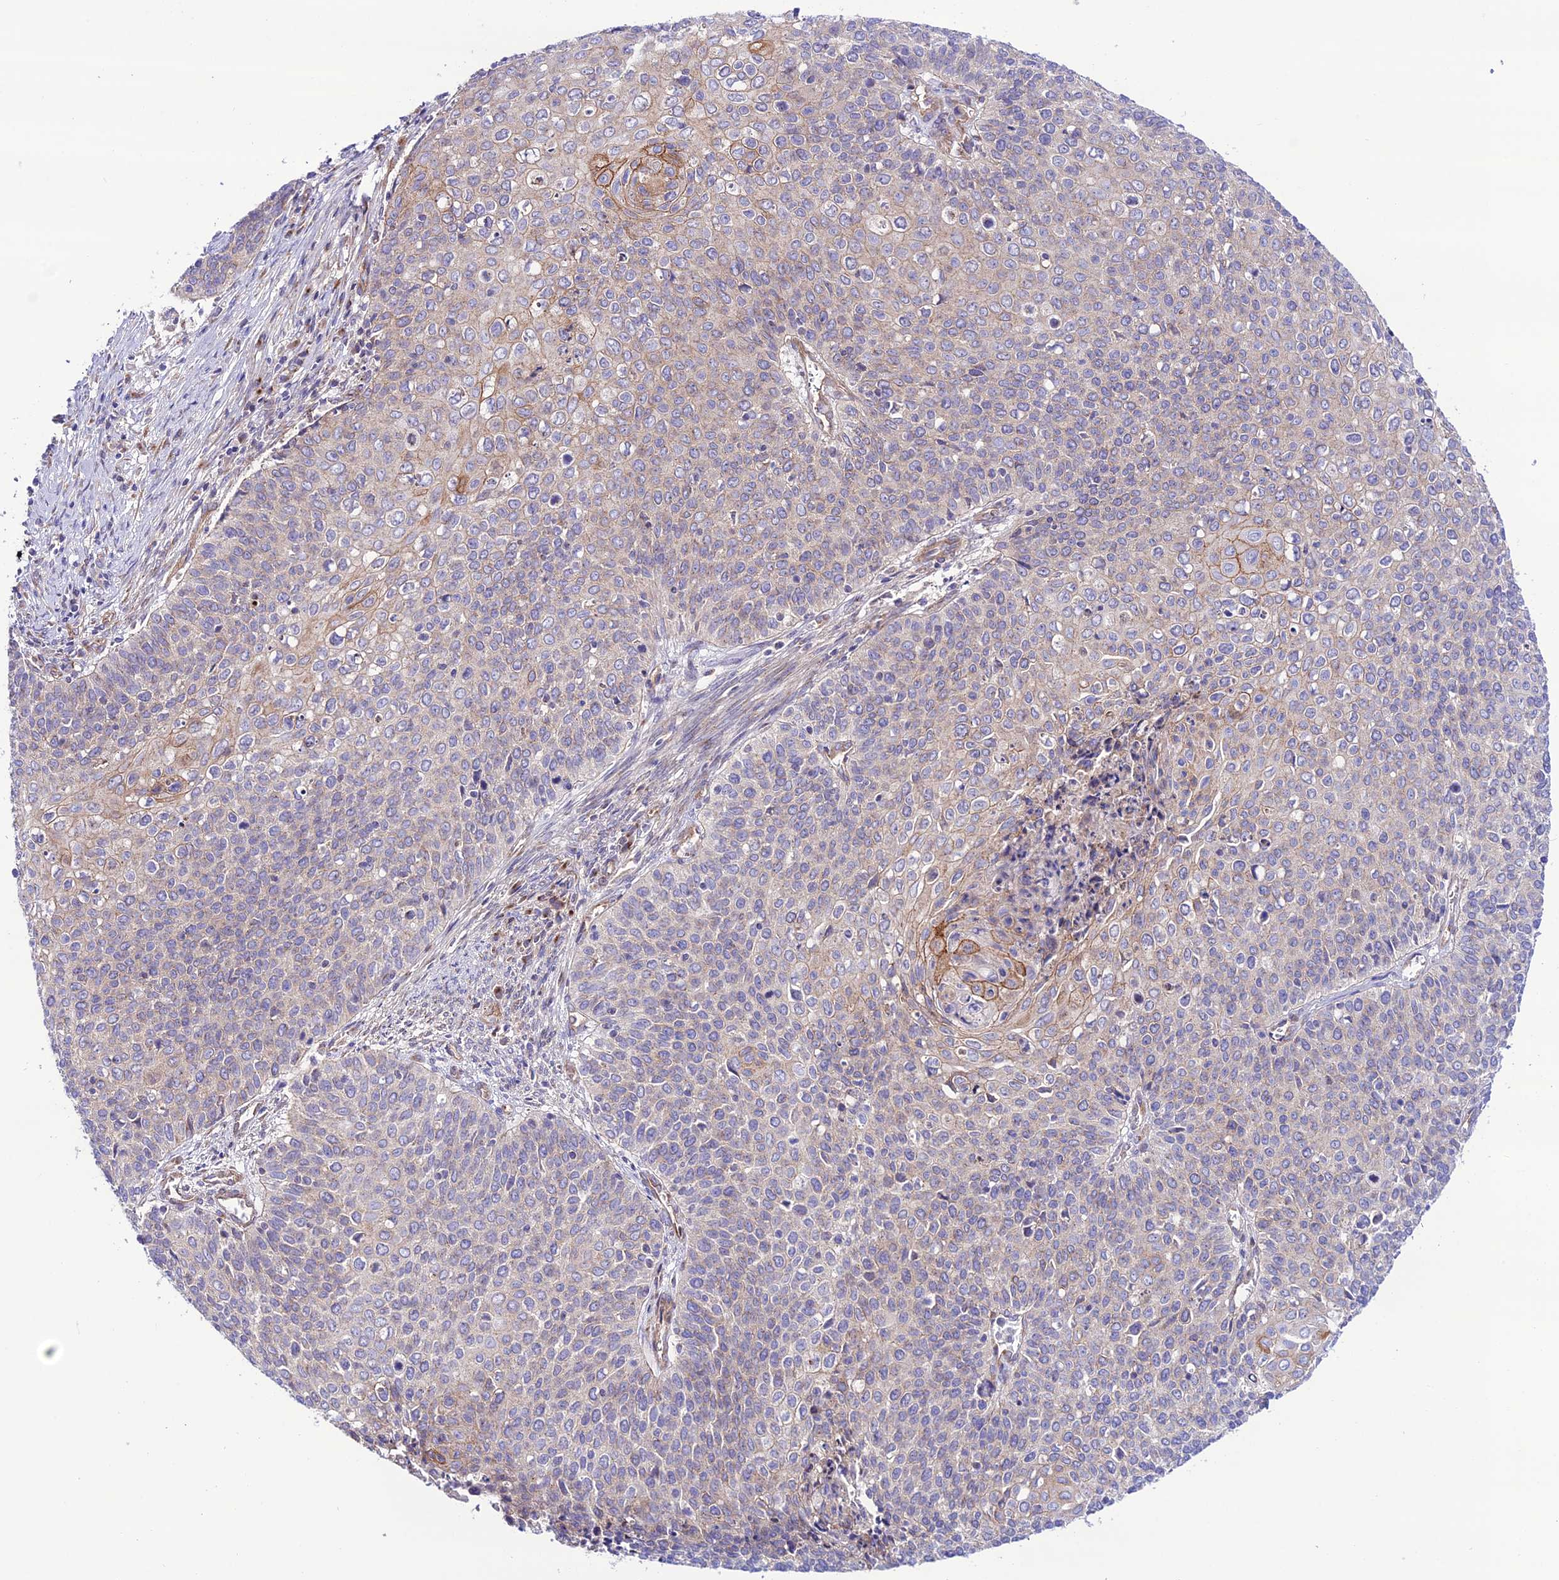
{"staining": {"intensity": "moderate", "quantity": "<25%", "location": "cytoplasmic/membranous"}, "tissue": "cervical cancer", "cell_type": "Tumor cells", "image_type": "cancer", "snomed": [{"axis": "morphology", "description": "Squamous cell carcinoma, NOS"}, {"axis": "topography", "description": "Cervix"}], "caption": "Cervical cancer (squamous cell carcinoma) stained for a protein displays moderate cytoplasmic/membranous positivity in tumor cells. The staining is performed using DAB (3,3'-diaminobenzidine) brown chromogen to label protein expression. The nuclei are counter-stained blue using hematoxylin.", "gene": "LACTB2", "patient": {"sex": "female", "age": 39}}